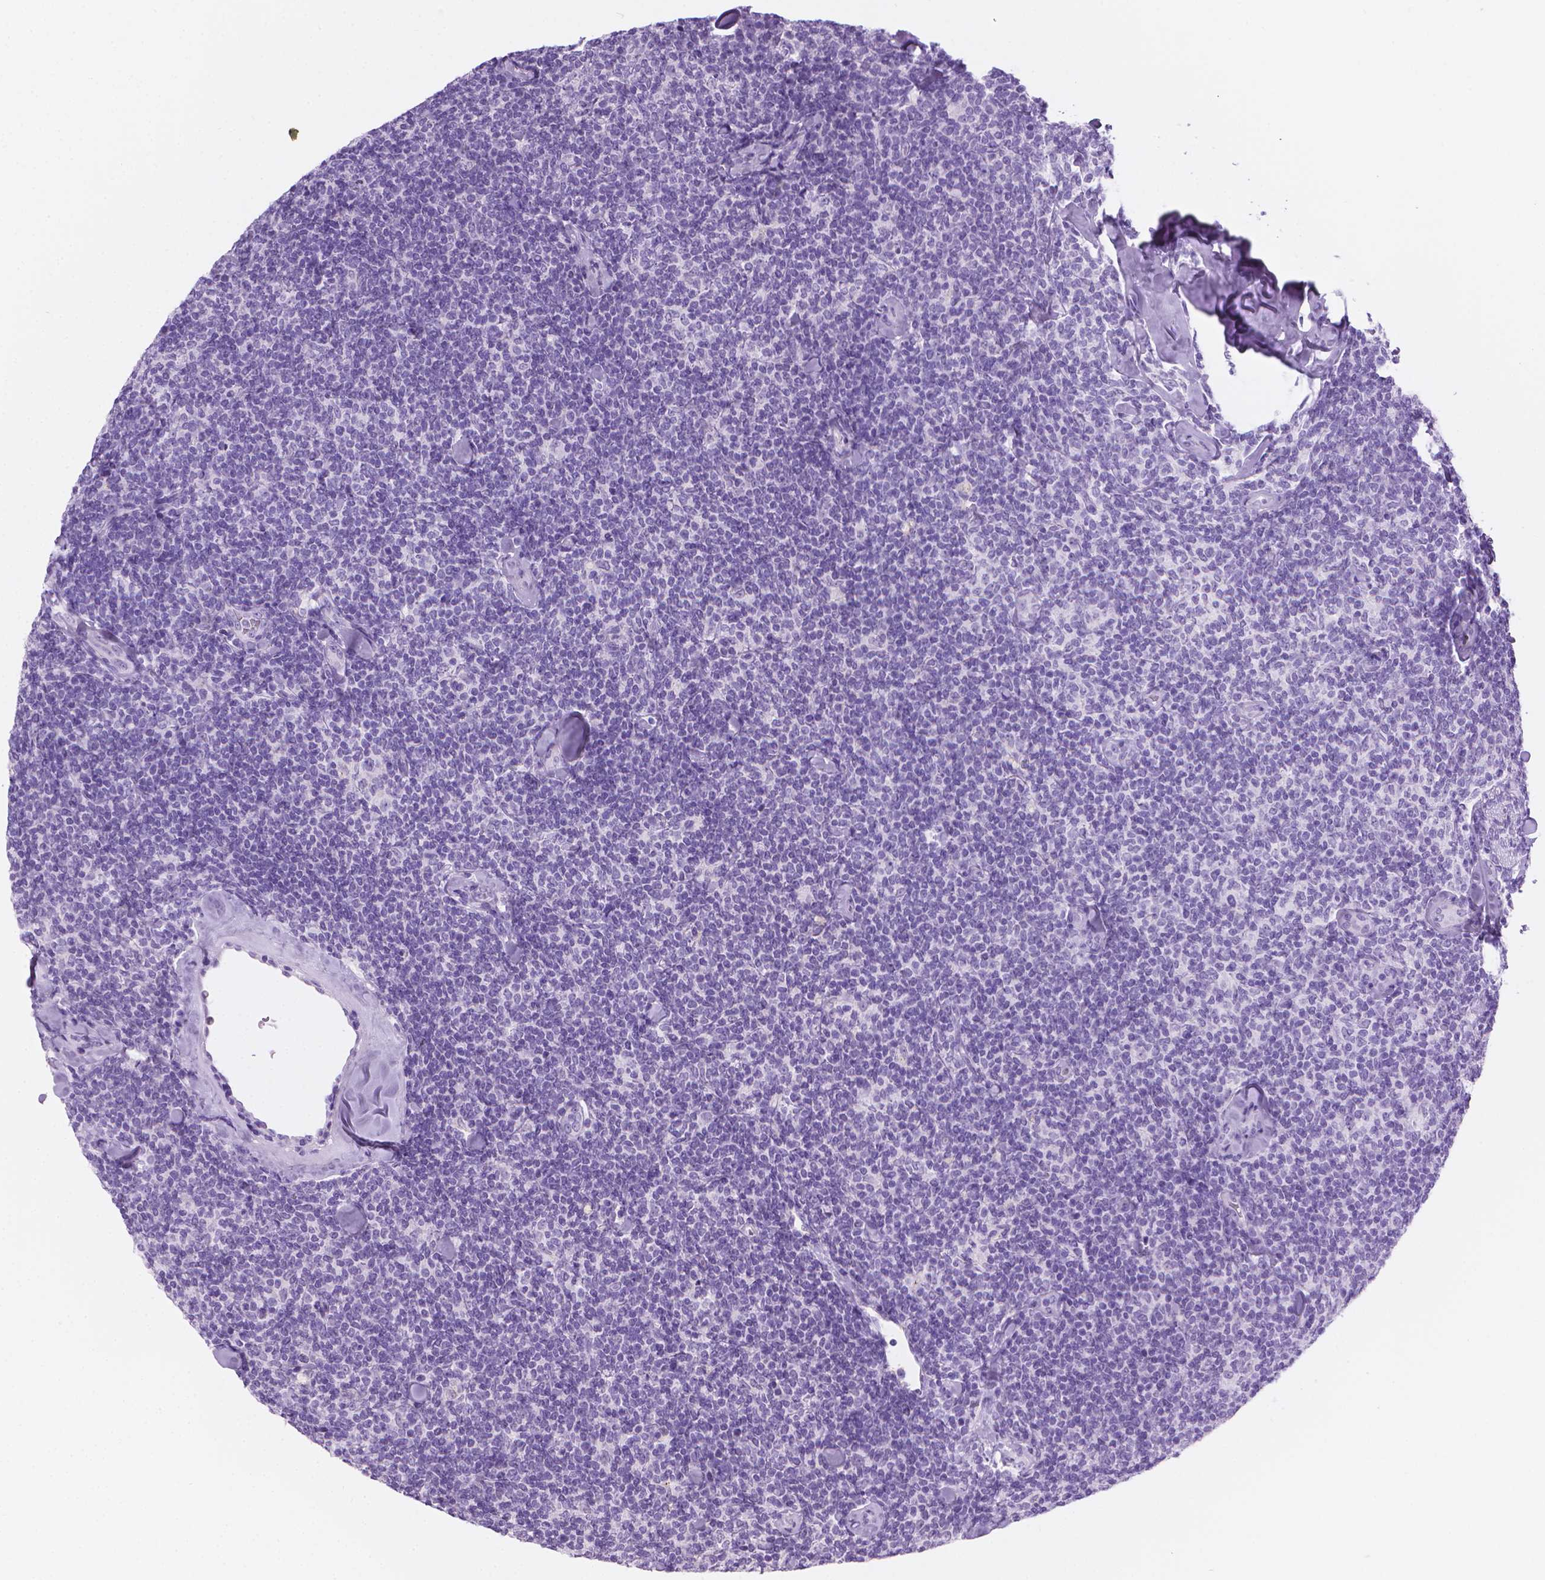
{"staining": {"intensity": "negative", "quantity": "none", "location": "none"}, "tissue": "lymphoma", "cell_type": "Tumor cells", "image_type": "cancer", "snomed": [{"axis": "morphology", "description": "Malignant lymphoma, non-Hodgkin's type, Low grade"}, {"axis": "topography", "description": "Lymph node"}], "caption": "Immunohistochemistry (IHC) of human lymphoma exhibits no positivity in tumor cells. Nuclei are stained in blue.", "gene": "TTC29", "patient": {"sex": "female", "age": 56}}